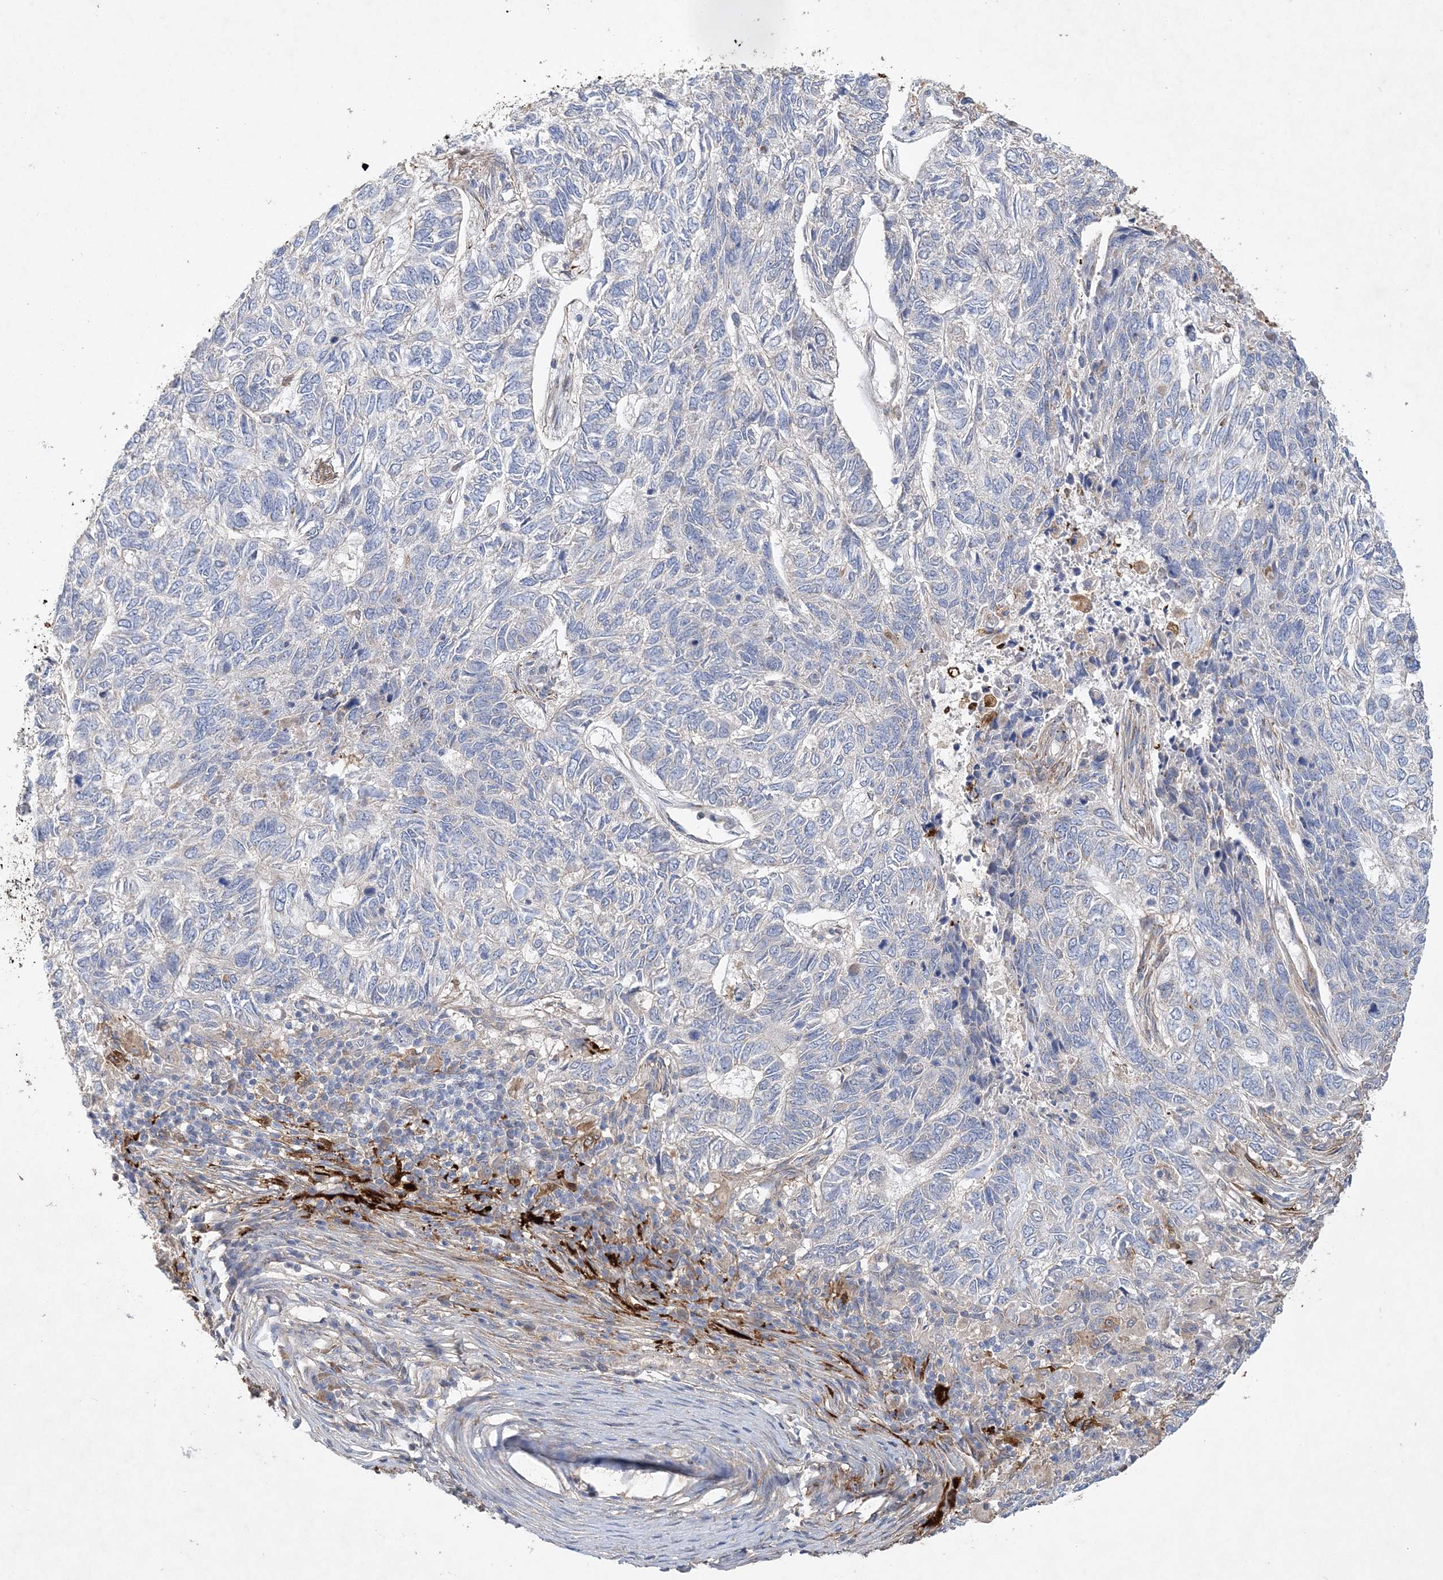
{"staining": {"intensity": "negative", "quantity": "none", "location": "none"}, "tissue": "skin cancer", "cell_type": "Tumor cells", "image_type": "cancer", "snomed": [{"axis": "morphology", "description": "Basal cell carcinoma"}, {"axis": "topography", "description": "Skin"}], "caption": "Image shows no protein positivity in tumor cells of skin cancer tissue.", "gene": "FEZ2", "patient": {"sex": "female", "age": 65}}